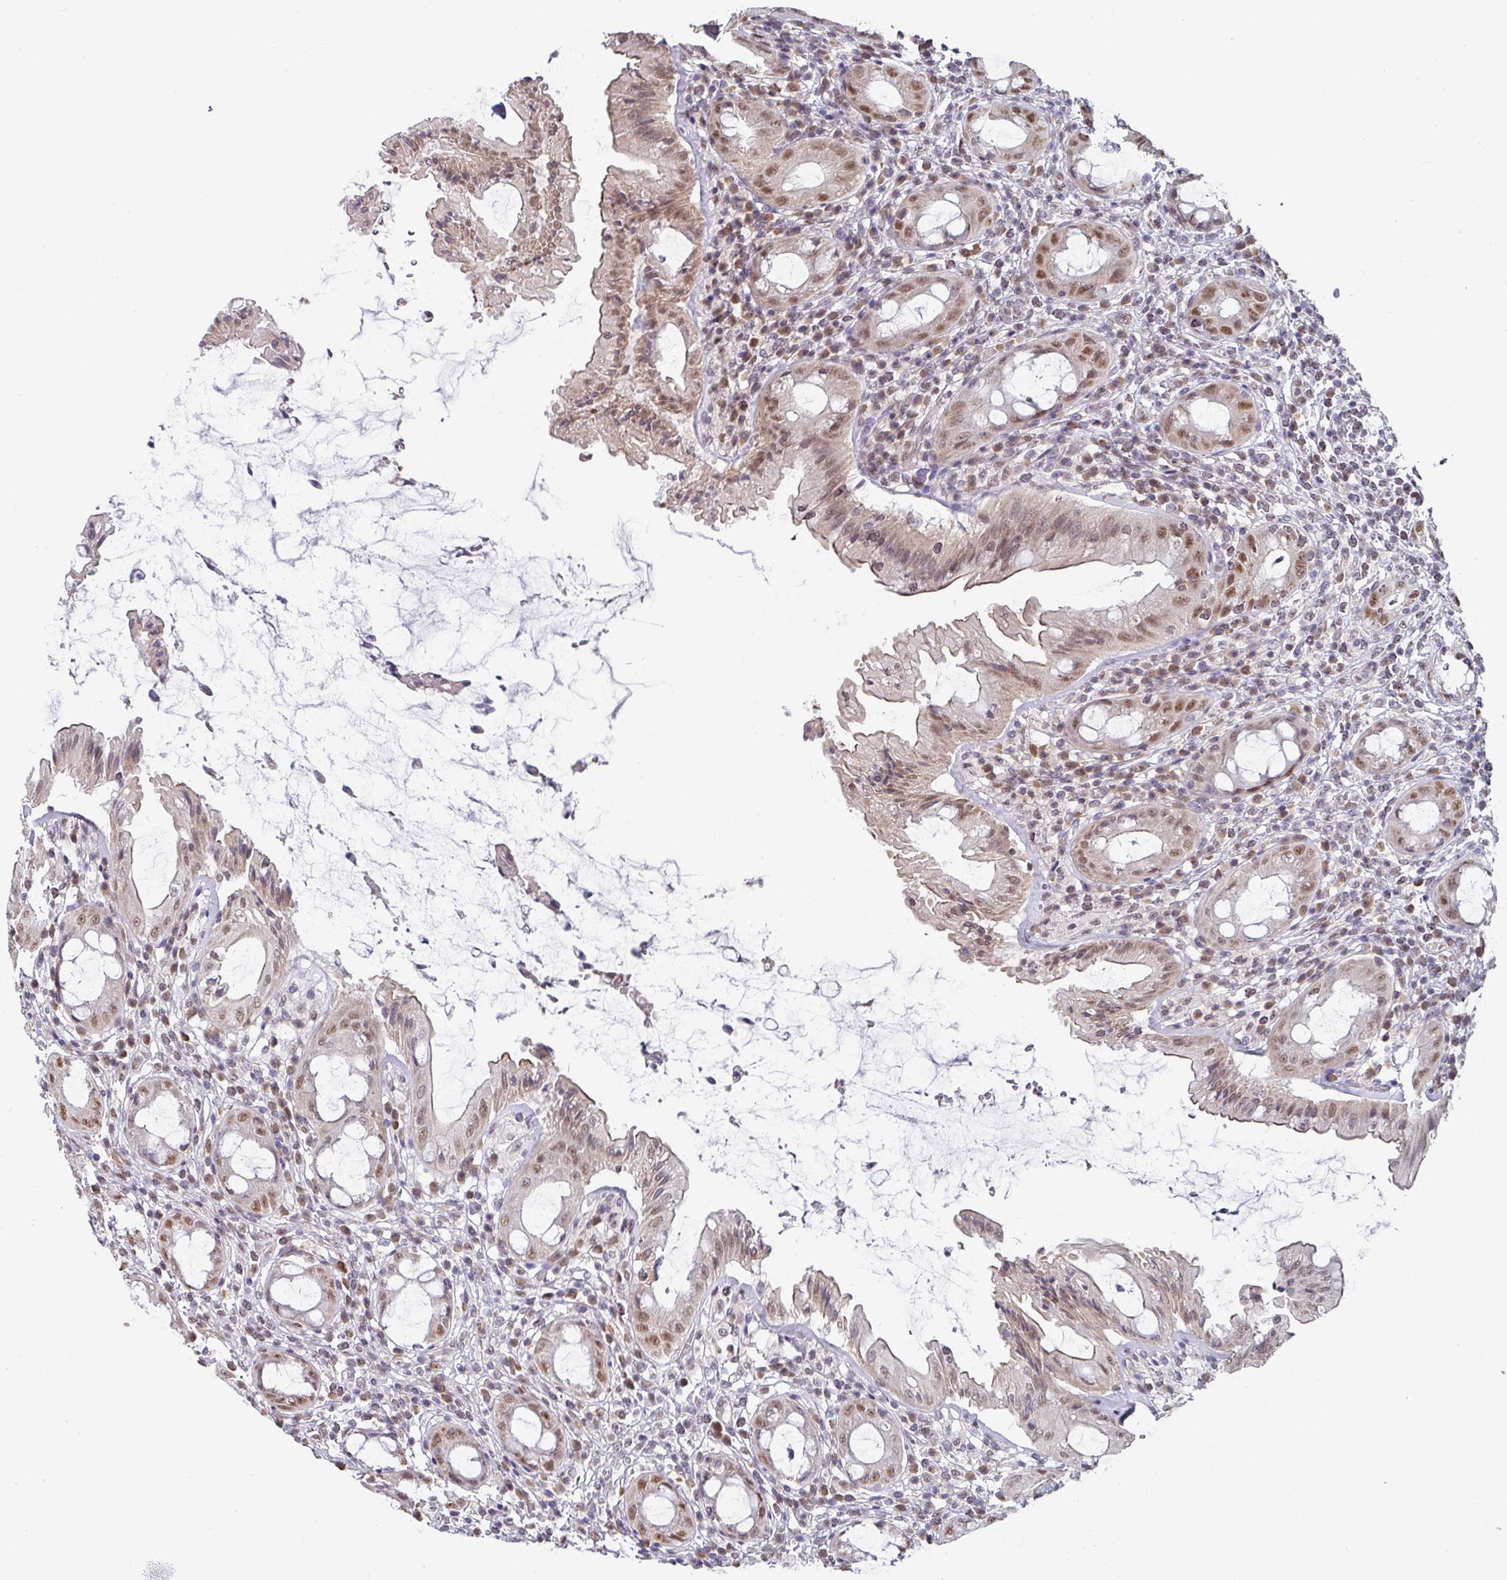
{"staining": {"intensity": "moderate", "quantity": ">75%", "location": "nuclear"}, "tissue": "rectum", "cell_type": "Glandular cells", "image_type": "normal", "snomed": [{"axis": "morphology", "description": "Normal tissue, NOS"}, {"axis": "topography", "description": "Rectum"}], "caption": "Immunohistochemistry (IHC) staining of unremarkable rectum, which exhibits medium levels of moderate nuclear positivity in about >75% of glandular cells indicating moderate nuclear protein expression. The staining was performed using DAB (brown) for protein detection and nuclei were counterstained in hematoxylin (blue).", "gene": "TMED5", "patient": {"sex": "female", "age": 57}}